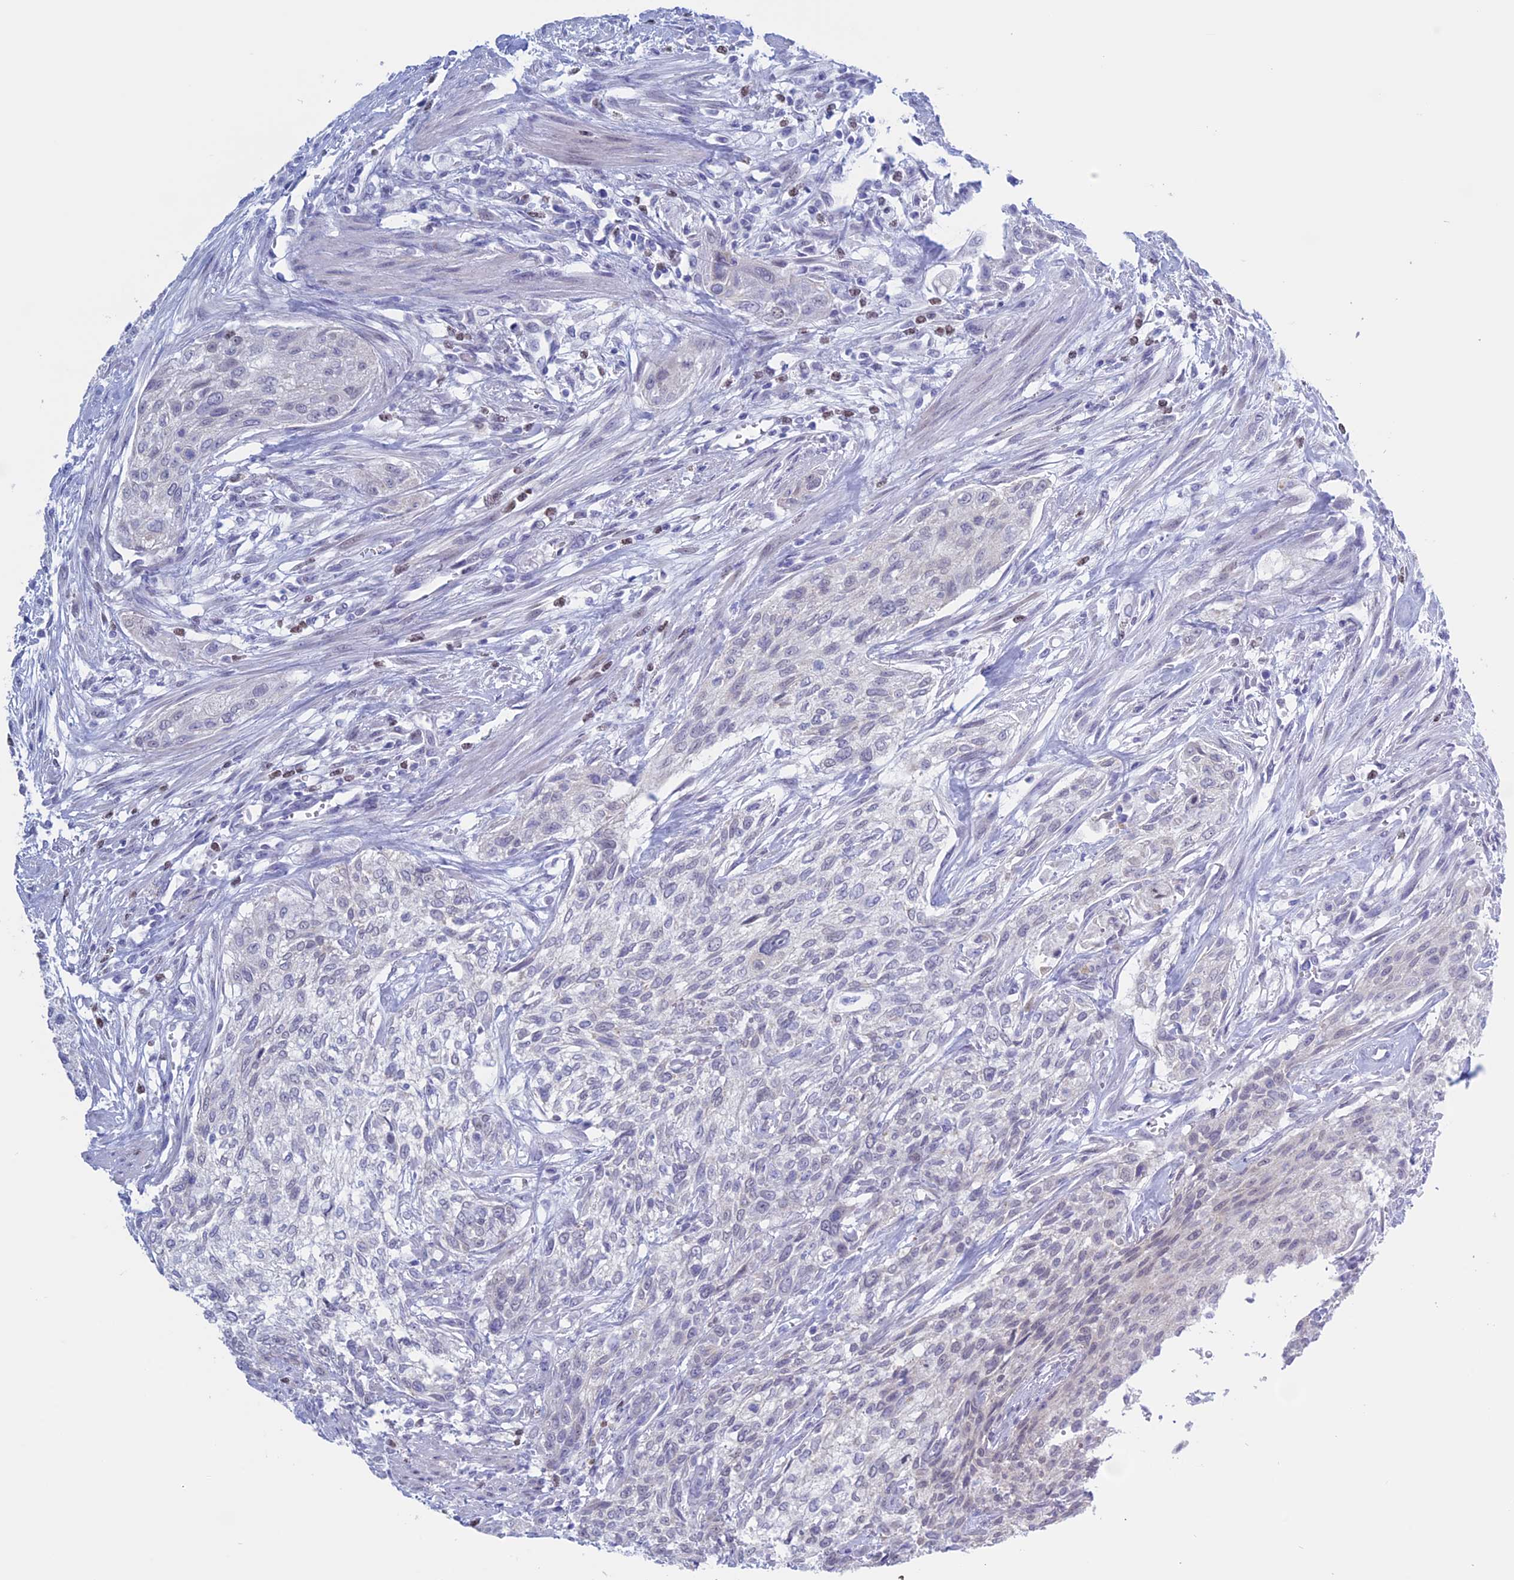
{"staining": {"intensity": "negative", "quantity": "none", "location": "none"}, "tissue": "urothelial cancer", "cell_type": "Tumor cells", "image_type": "cancer", "snomed": [{"axis": "morphology", "description": "Urothelial carcinoma, High grade"}, {"axis": "topography", "description": "Urinary bladder"}], "caption": "Tumor cells show no significant positivity in high-grade urothelial carcinoma.", "gene": "LHFPL2", "patient": {"sex": "male", "age": 35}}